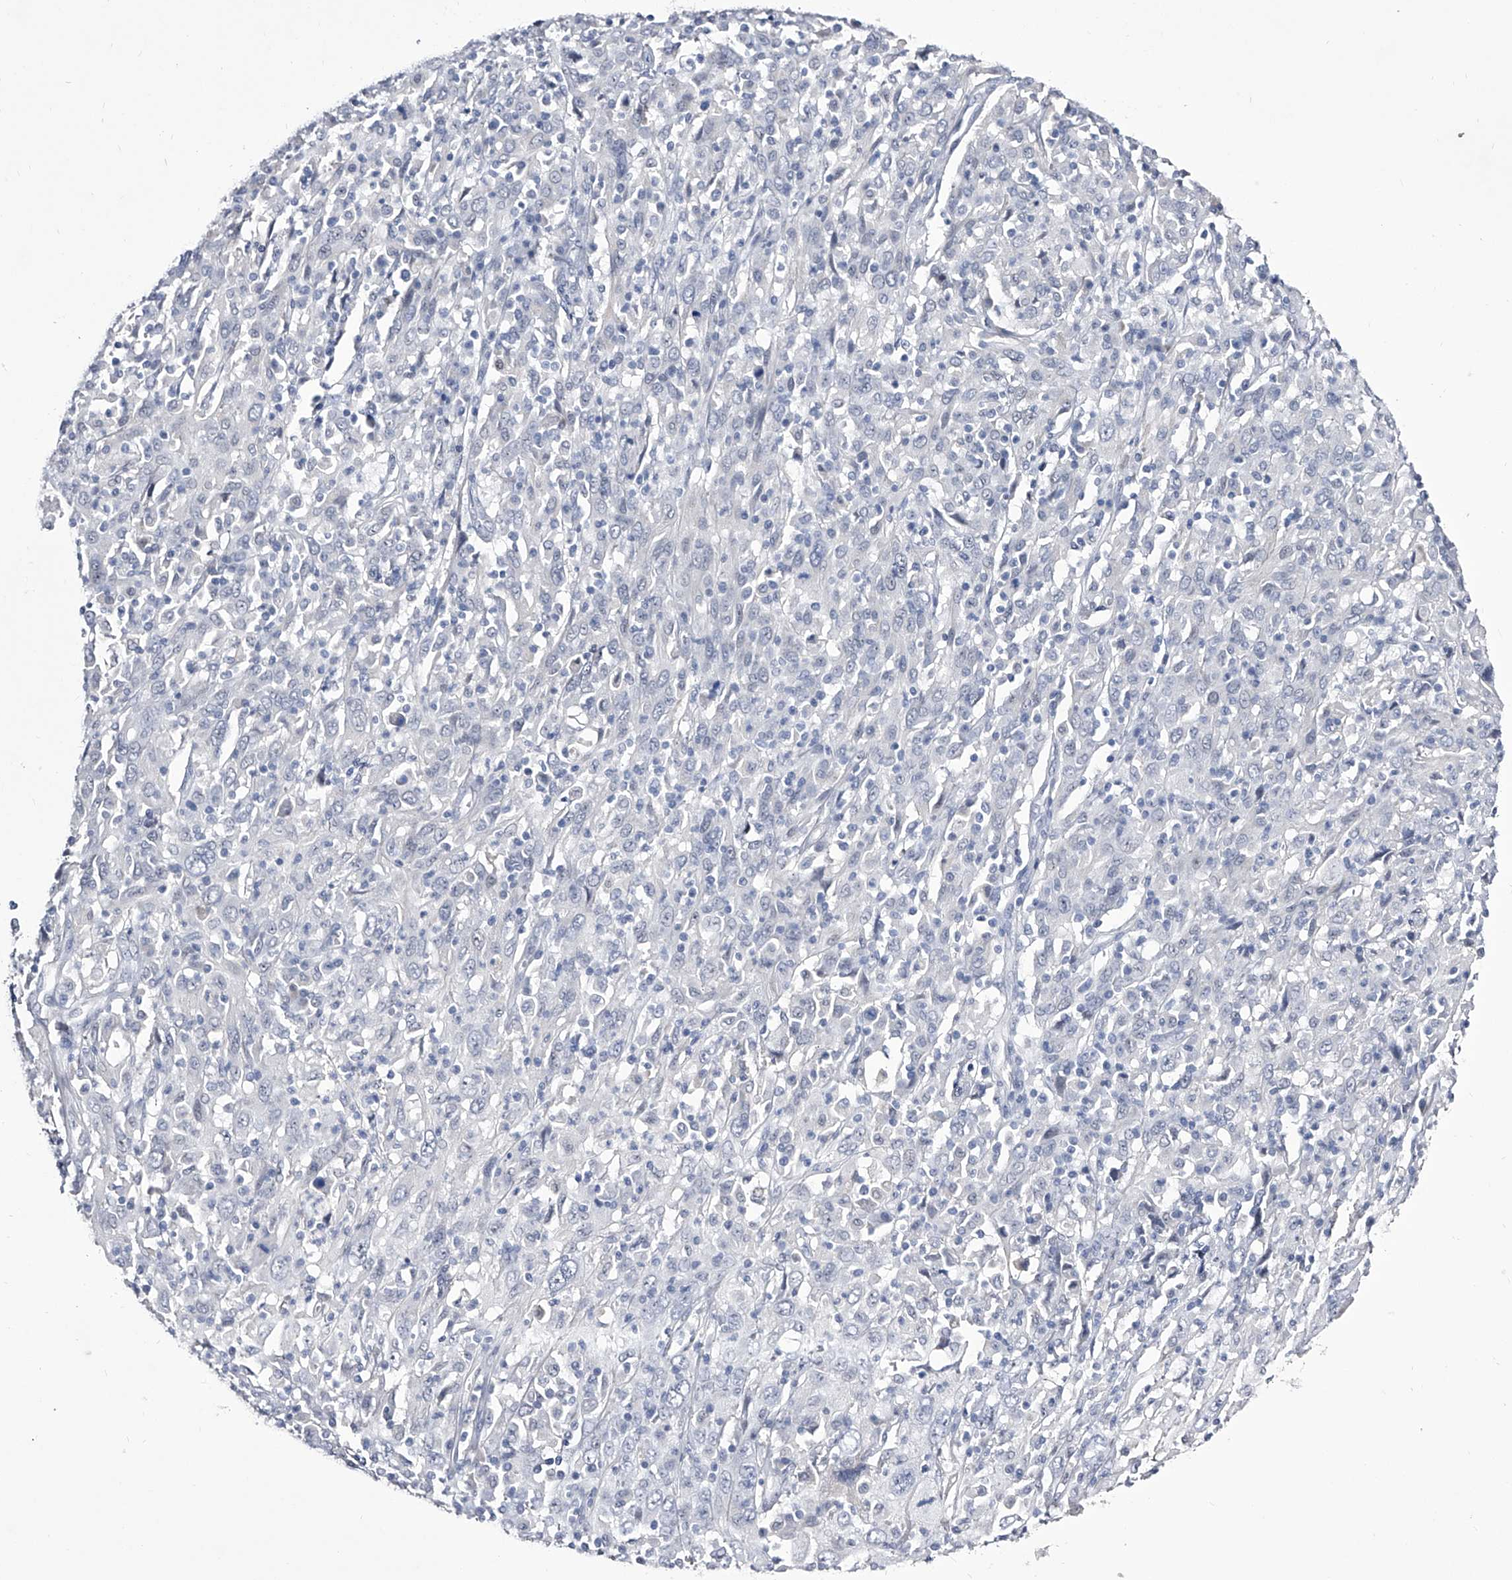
{"staining": {"intensity": "negative", "quantity": "none", "location": "none"}, "tissue": "cervical cancer", "cell_type": "Tumor cells", "image_type": "cancer", "snomed": [{"axis": "morphology", "description": "Squamous cell carcinoma, NOS"}, {"axis": "topography", "description": "Cervix"}], "caption": "IHC of human cervical cancer (squamous cell carcinoma) shows no positivity in tumor cells.", "gene": "CRISP2", "patient": {"sex": "female", "age": 46}}